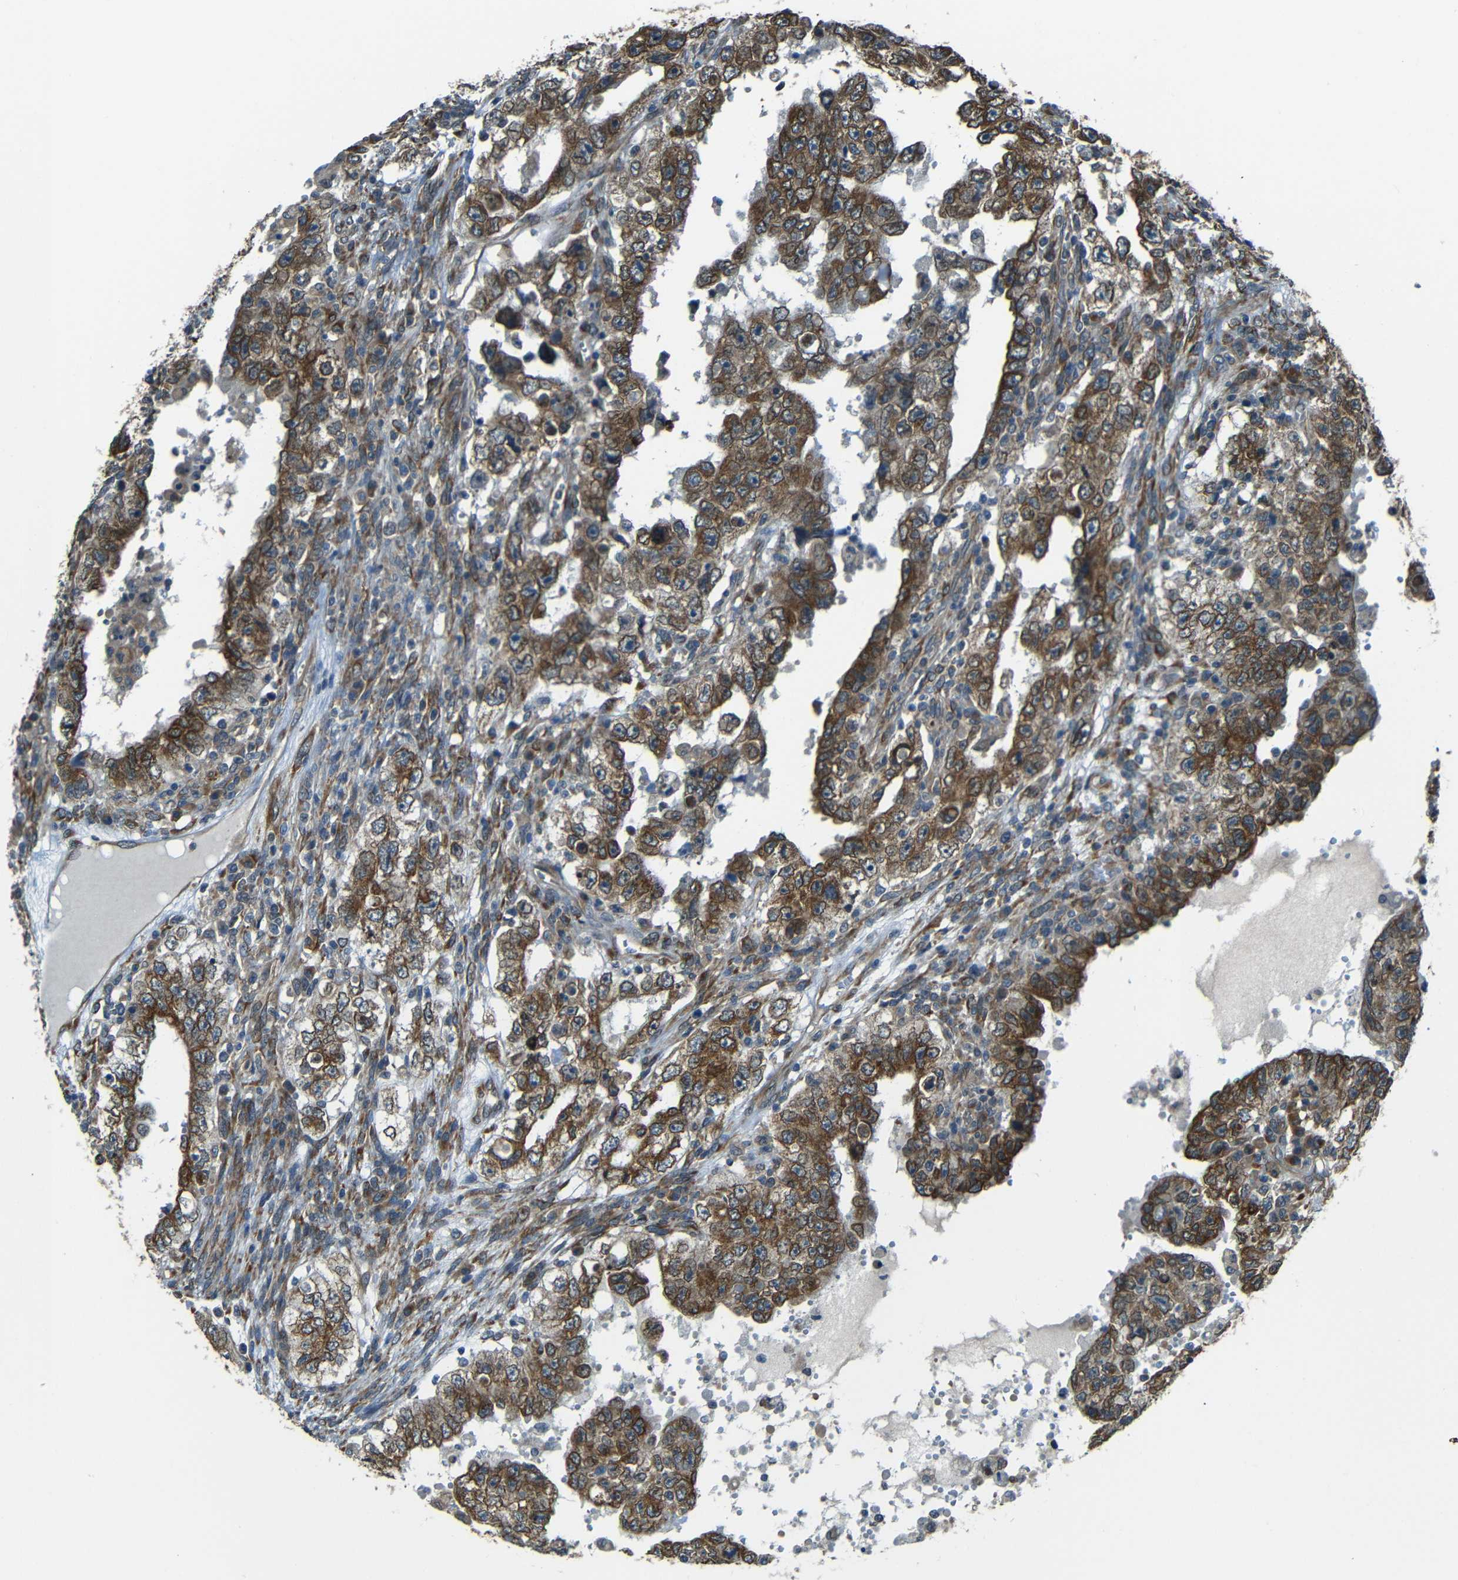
{"staining": {"intensity": "strong", "quantity": ">75%", "location": "cytoplasmic/membranous"}, "tissue": "testis cancer", "cell_type": "Tumor cells", "image_type": "cancer", "snomed": [{"axis": "morphology", "description": "Carcinoma, Embryonal, NOS"}, {"axis": "topography", "description": "Testis"}], "caption": "DAB (3,3'-diaminobenzidine) immunohistochemical staining of human embryonal carcinoma (testis) exhibits strong cytoplasmic/membranous protein expression in about >75% of tumor cells.", "gene": "VAPB", "patient": {"sex": "male", "age": 26}}